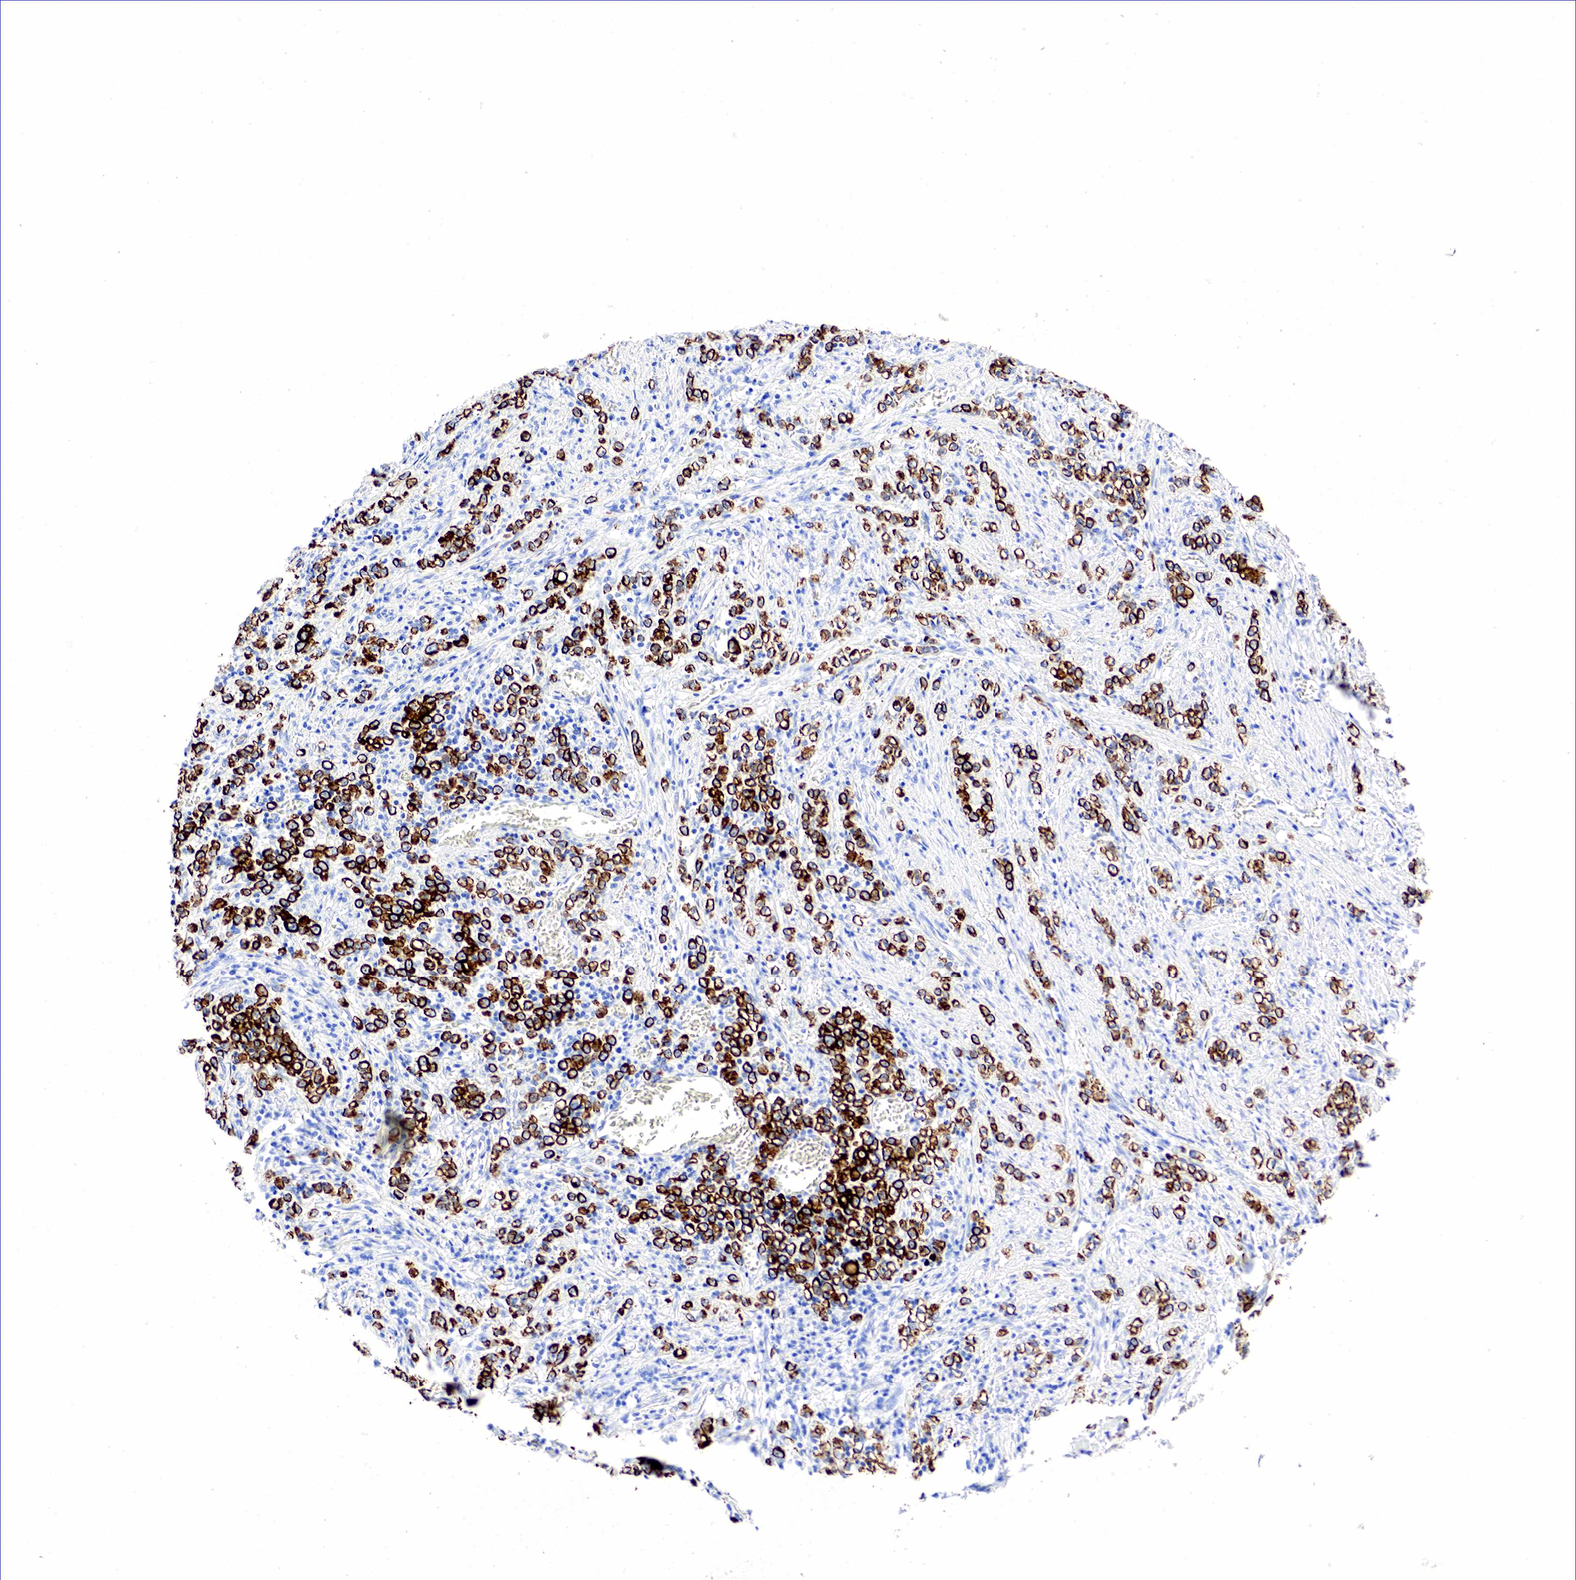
{"staining": {"intensity": "strong", "quantity": ">75%", "location": "cytoplasmic/membranous"}, "tissue": "stomach cancer", "cell_type": "Tumor cells", "image_type": "cancer", "snomed": [{"axis": "morphology", "description": "Adenocarcinoma, NOS"}, {"axis": "topography", "description": "Stomach"}], "caption": "Stomach cancer (adenocarcinoma) stained for a protein reveals strong cytoplasmic/membranous positivity in tumor cells.", "gene": "KRT18", "patient": {"sex": "male", "age": 72}}